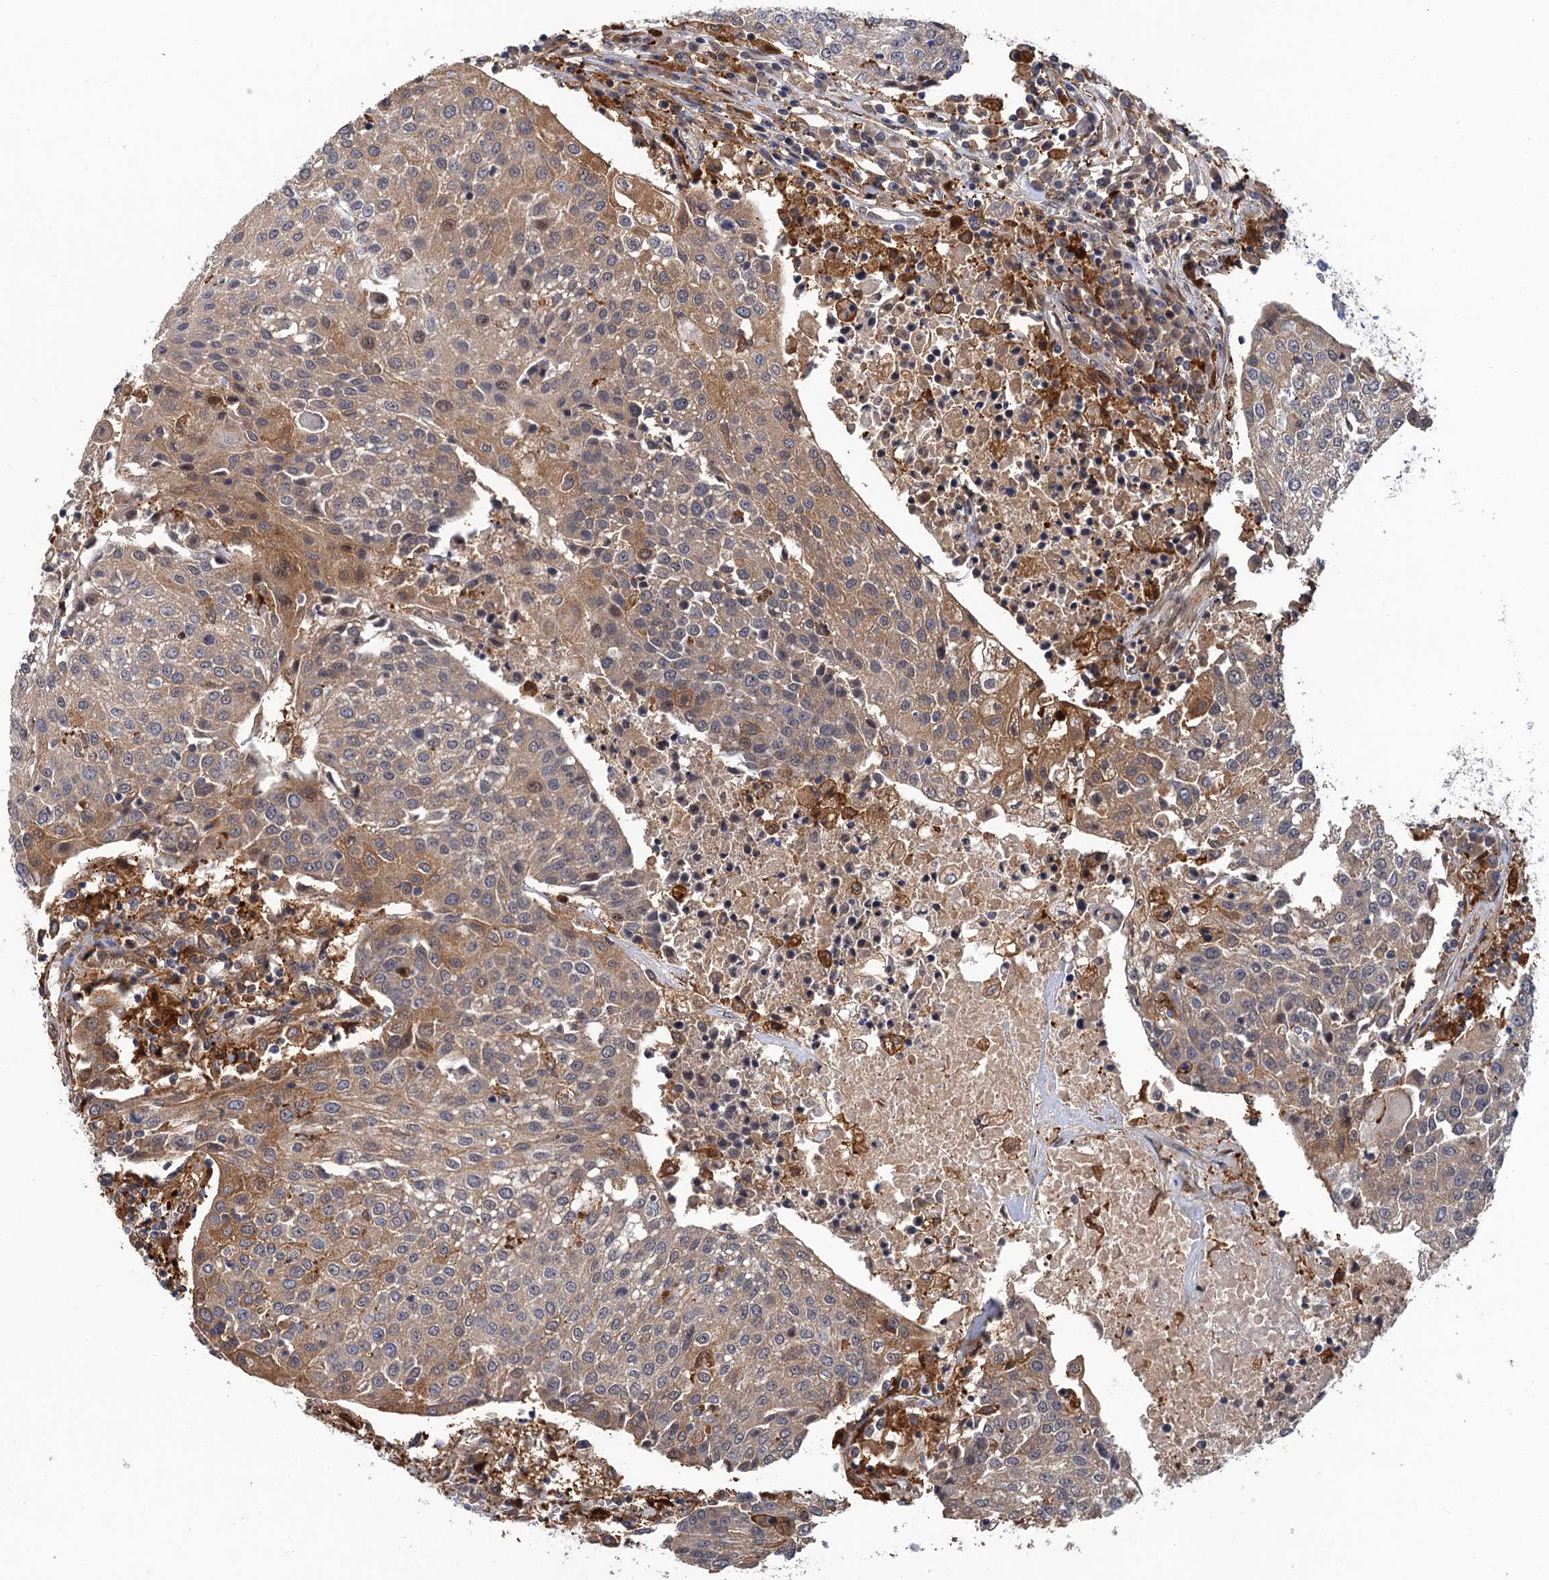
{"staining": {"intensity": "moderate", "quantity": "25%-75%", "location": "cytoplasmic/membranous,nuclear"}, "tissue": "urothelial cancer", "cell_type": "Tumor cells", "image_type": "cancer", "snomed": [{"axis": "morphology", "description": "Urothelial carcinoma, High grade"}, {"axis": "topography", "description": "Urinary bladder"}], "caption": "Human urothelial carcinoma (high-grade) stained for a protein (brown) exhibits moderate cytoplasmic/membranous and nuclear positive staining in approximately 25%-75% of tumor cells.", "gene": "NEK8", "patient": {"sex": "female", "age": 85}}